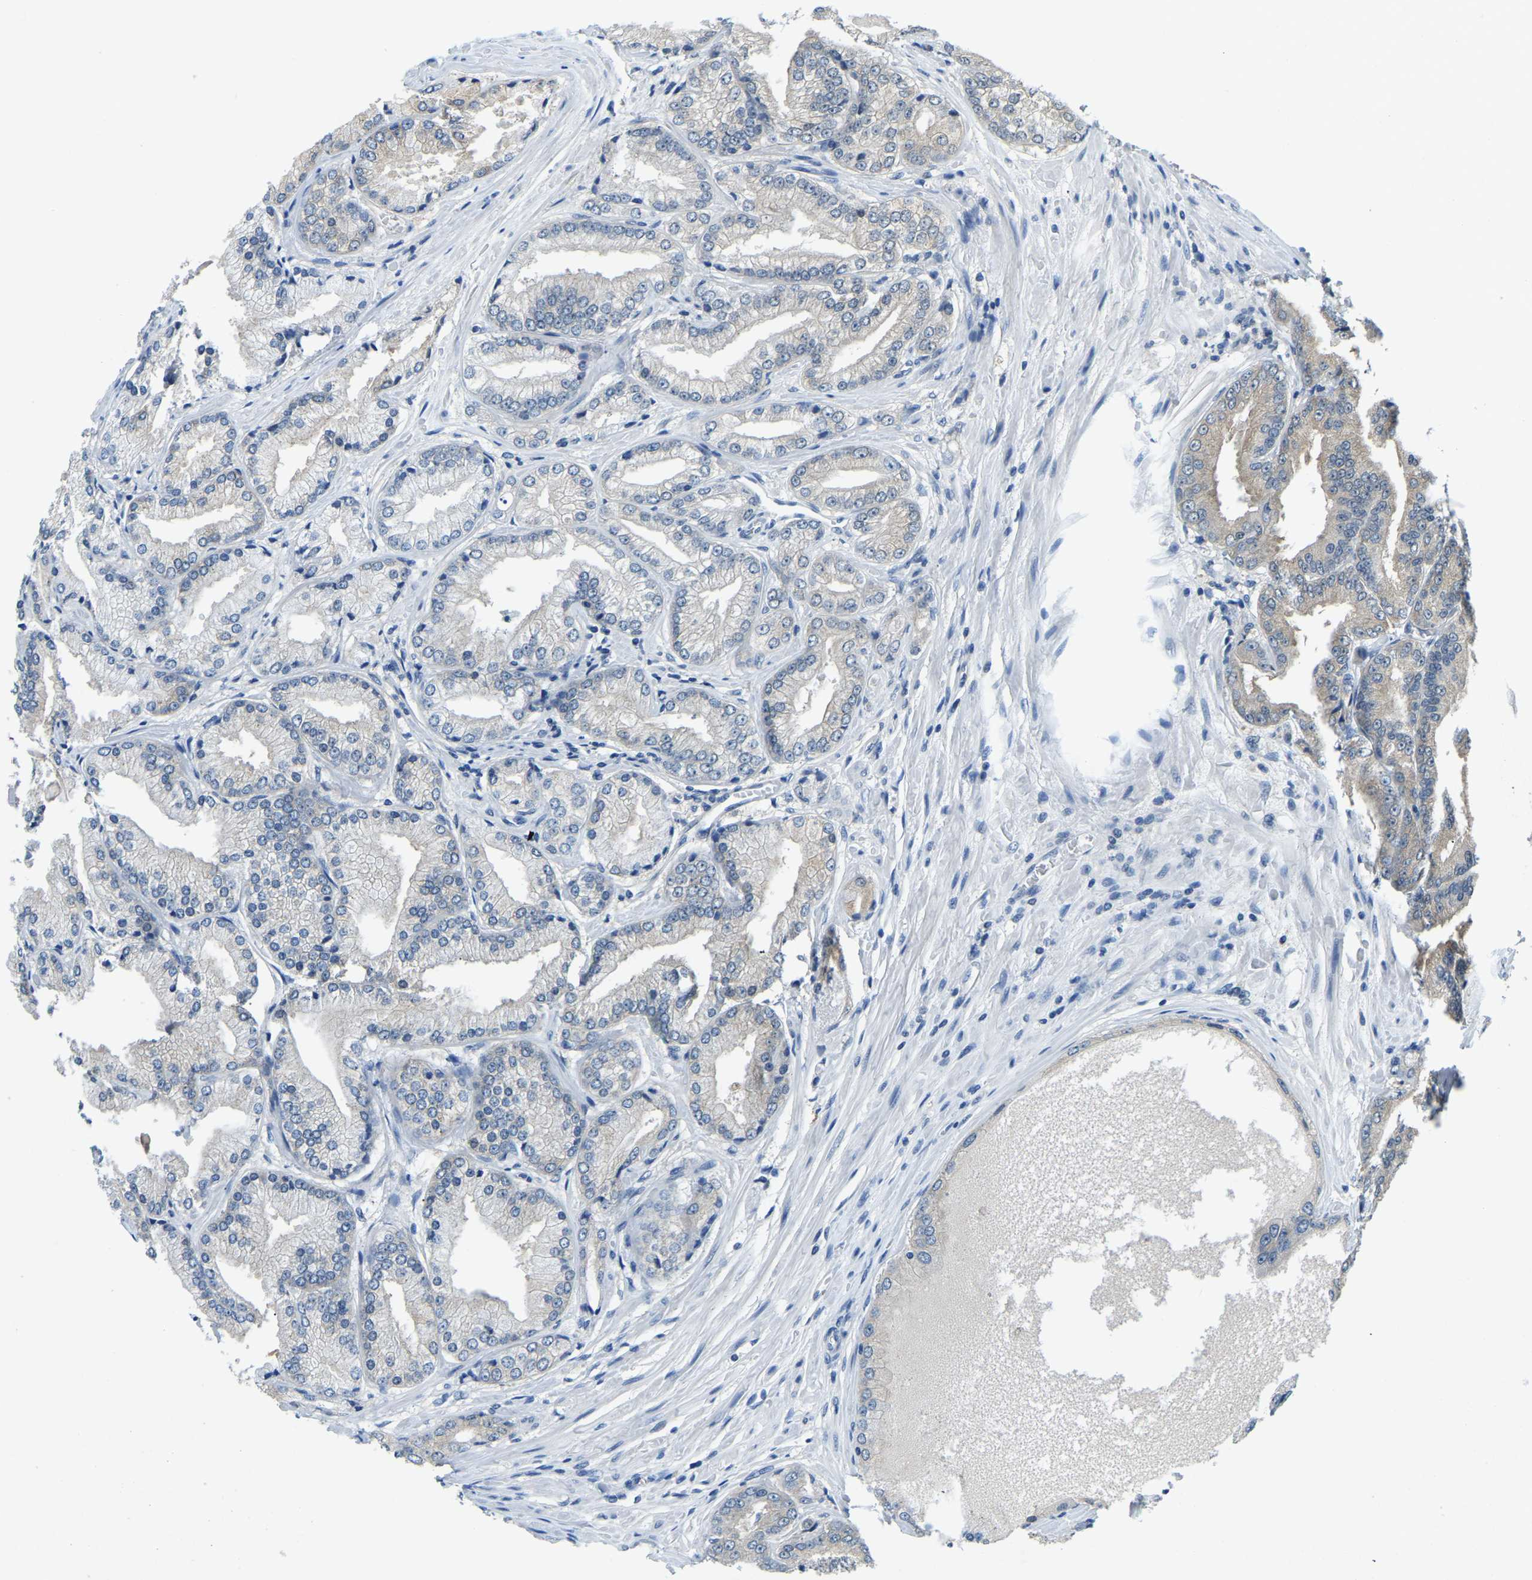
{"staining": {"intensity": "negative", "quantity": "none", "location": "none"}, "tissue": "prostate cancer", "cell_type": "Tumor cells", "image_type": "cancer", "snomed": [{"axis": "morphology", "description": "Adenocarcinoma, High grade"}, {"axis": "topography", "description": "Prostate"}], "caption": "A high-resolution micrograph shows immunohistochemistry (IHC) staining of prostate cancer, which displays no significant expression in tumor cells.", "gene": "AHNAK", "patient": {"sex": "male", "age": 59}}